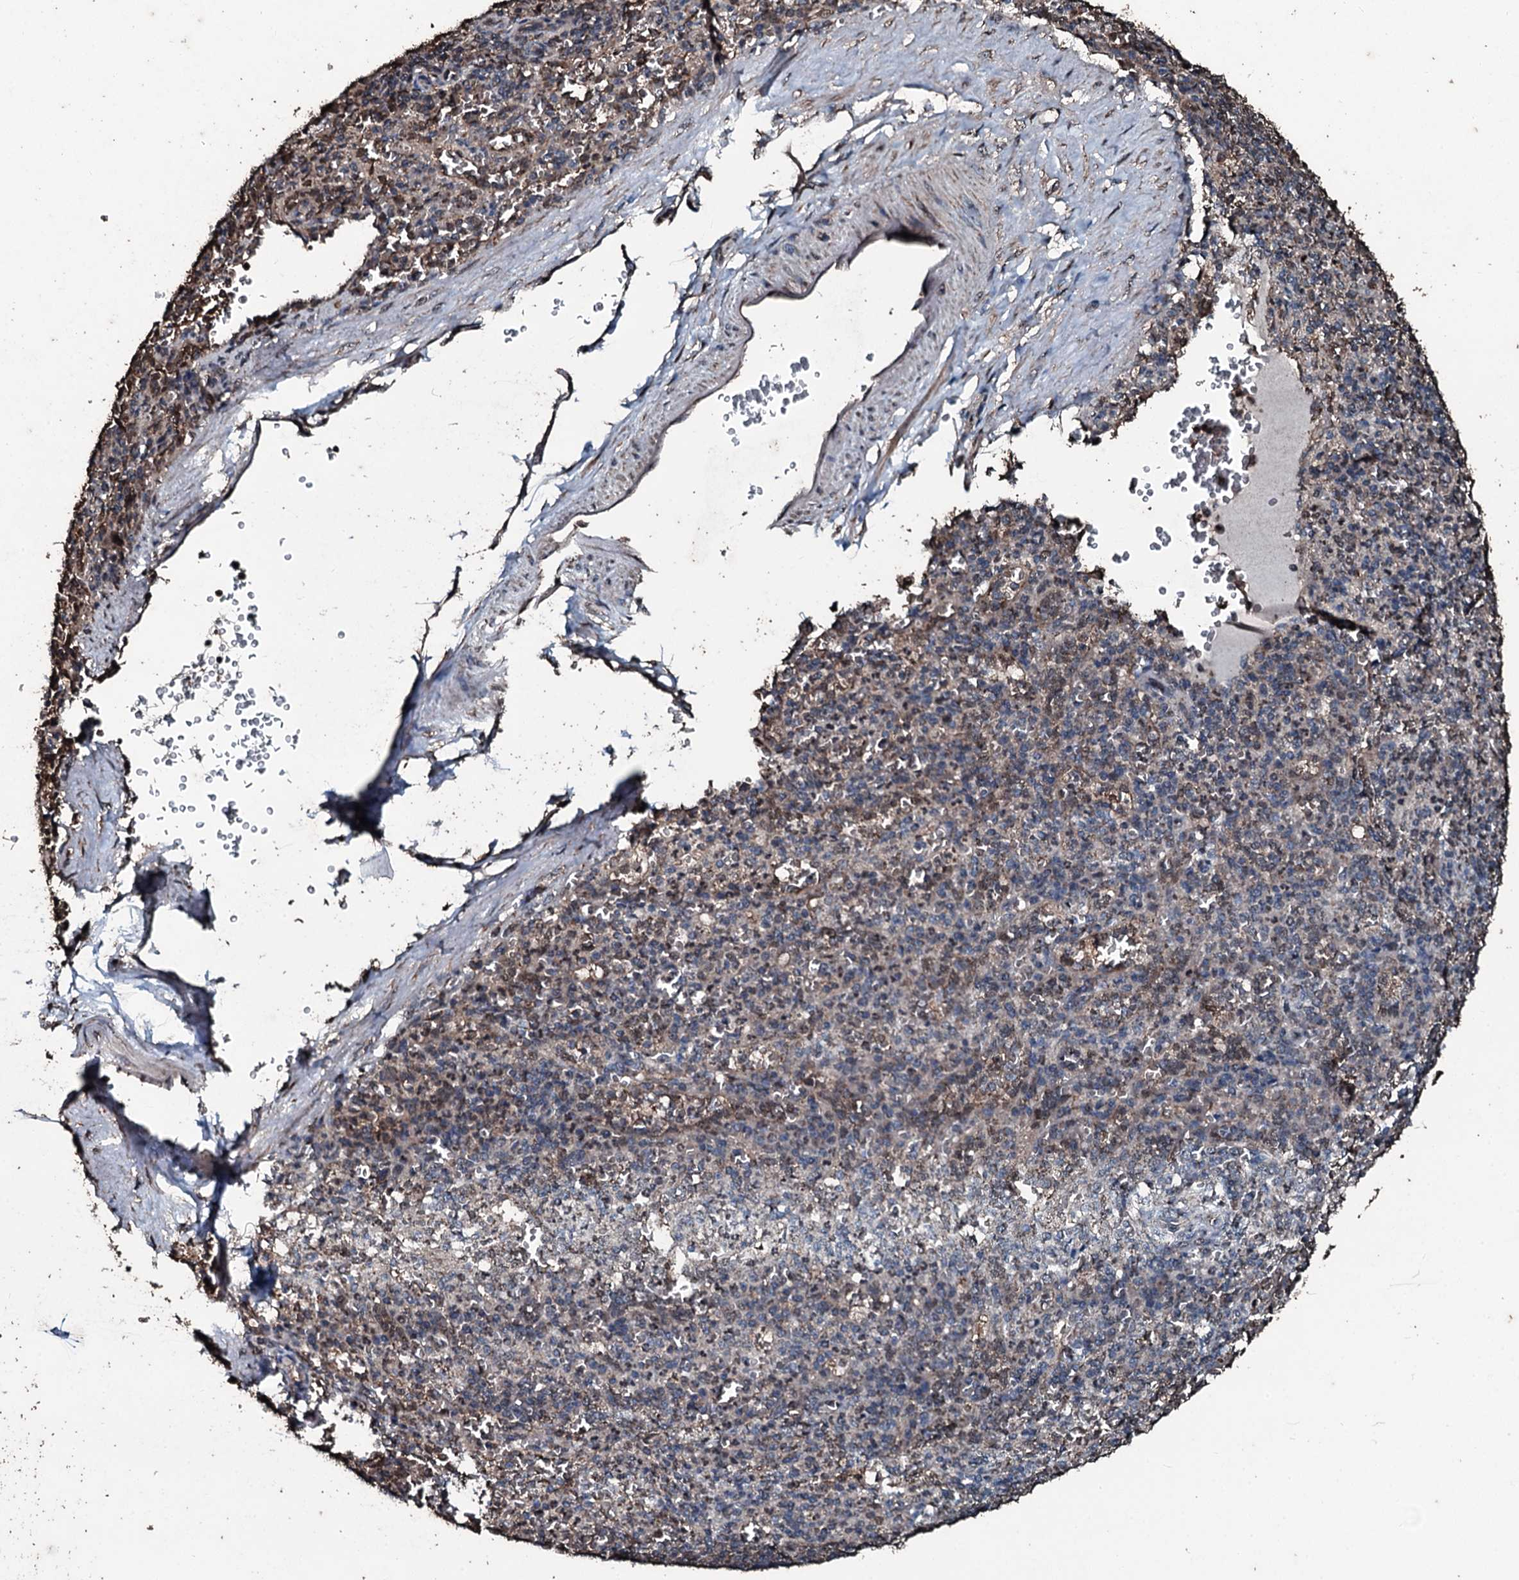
{"staining": {"intensity": "moderate", "quantity": "<25%", "location": "cytoplasmic/membranous,nuclear"}, "tissue": "spleen", "cell_type": "Cells in red pulp", "image_type": "normal", "snomed": [{"axis": "morphology", "description": "Normal tissue, NOS"}, {"axis": "topography", "description": "Spleen"}], "caption": "A micrograph of human spleen stained for a protein exhibits moderate cytoplasmic/membranous,nuclear brown staining in cells in red pulp. (brown staining indicates protein expression, while blue staining denotes nuclei).", "gene": "FAAP24", "patient": {"sex": "female", "age": 21}}